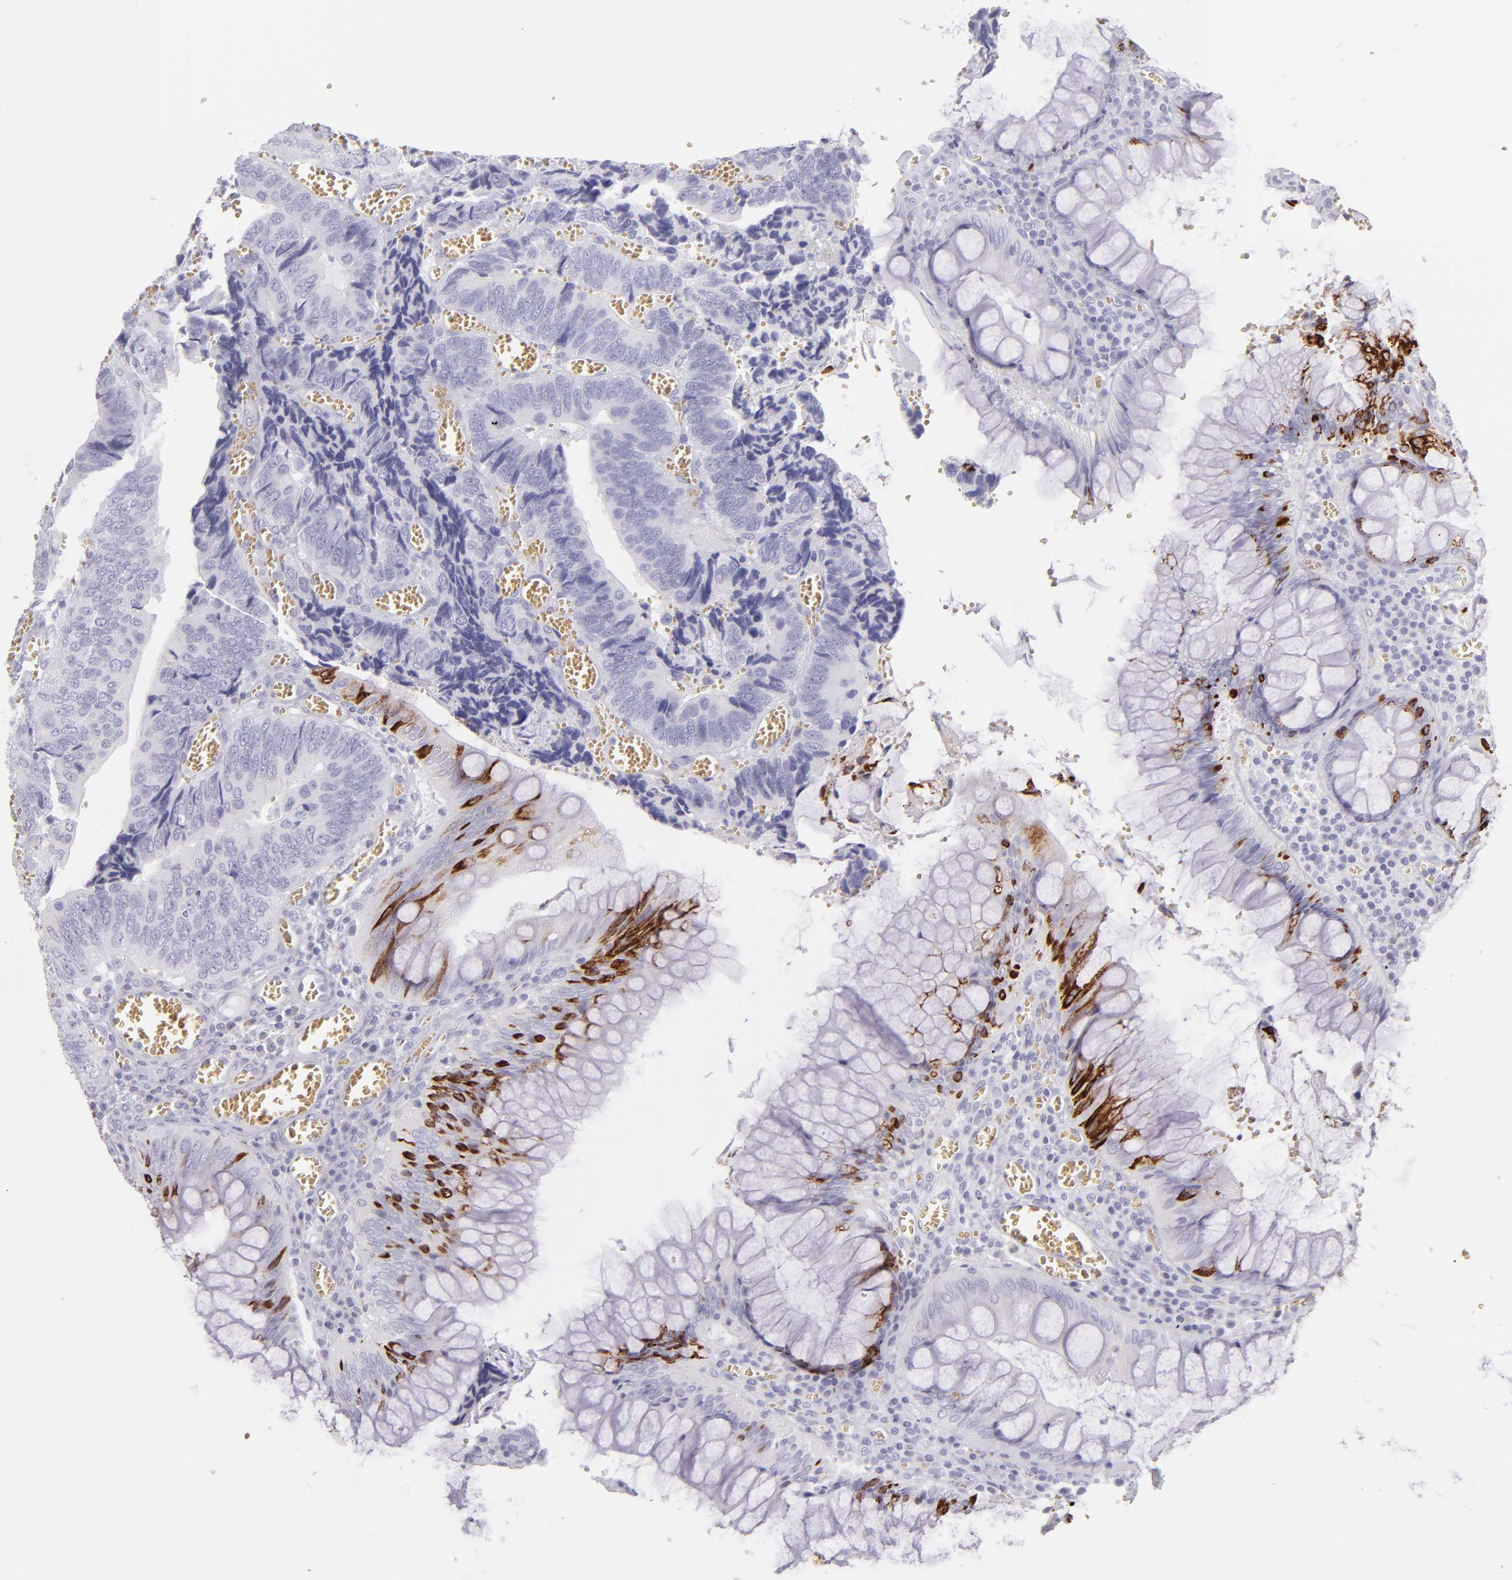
{"staining": {"intensity": "strong", "quantity": "<25%", "location": "cytoplasmic/membranous"}, "tissue": "colorectal cancer", "cell_type": "Tumor cells", "image_type": "cancer", "snomed": [{"axis": "morphology", "description": "Adenocarcinoma, NOS"}, {"axis": "topography", "description": "Colon"}], "caption": "Colorectal cancer stained with a protein marker demonstrates strong staining in tumor cells.", "gene": "MUC5AC", "patient": {"sex": "male", "age": 72}}